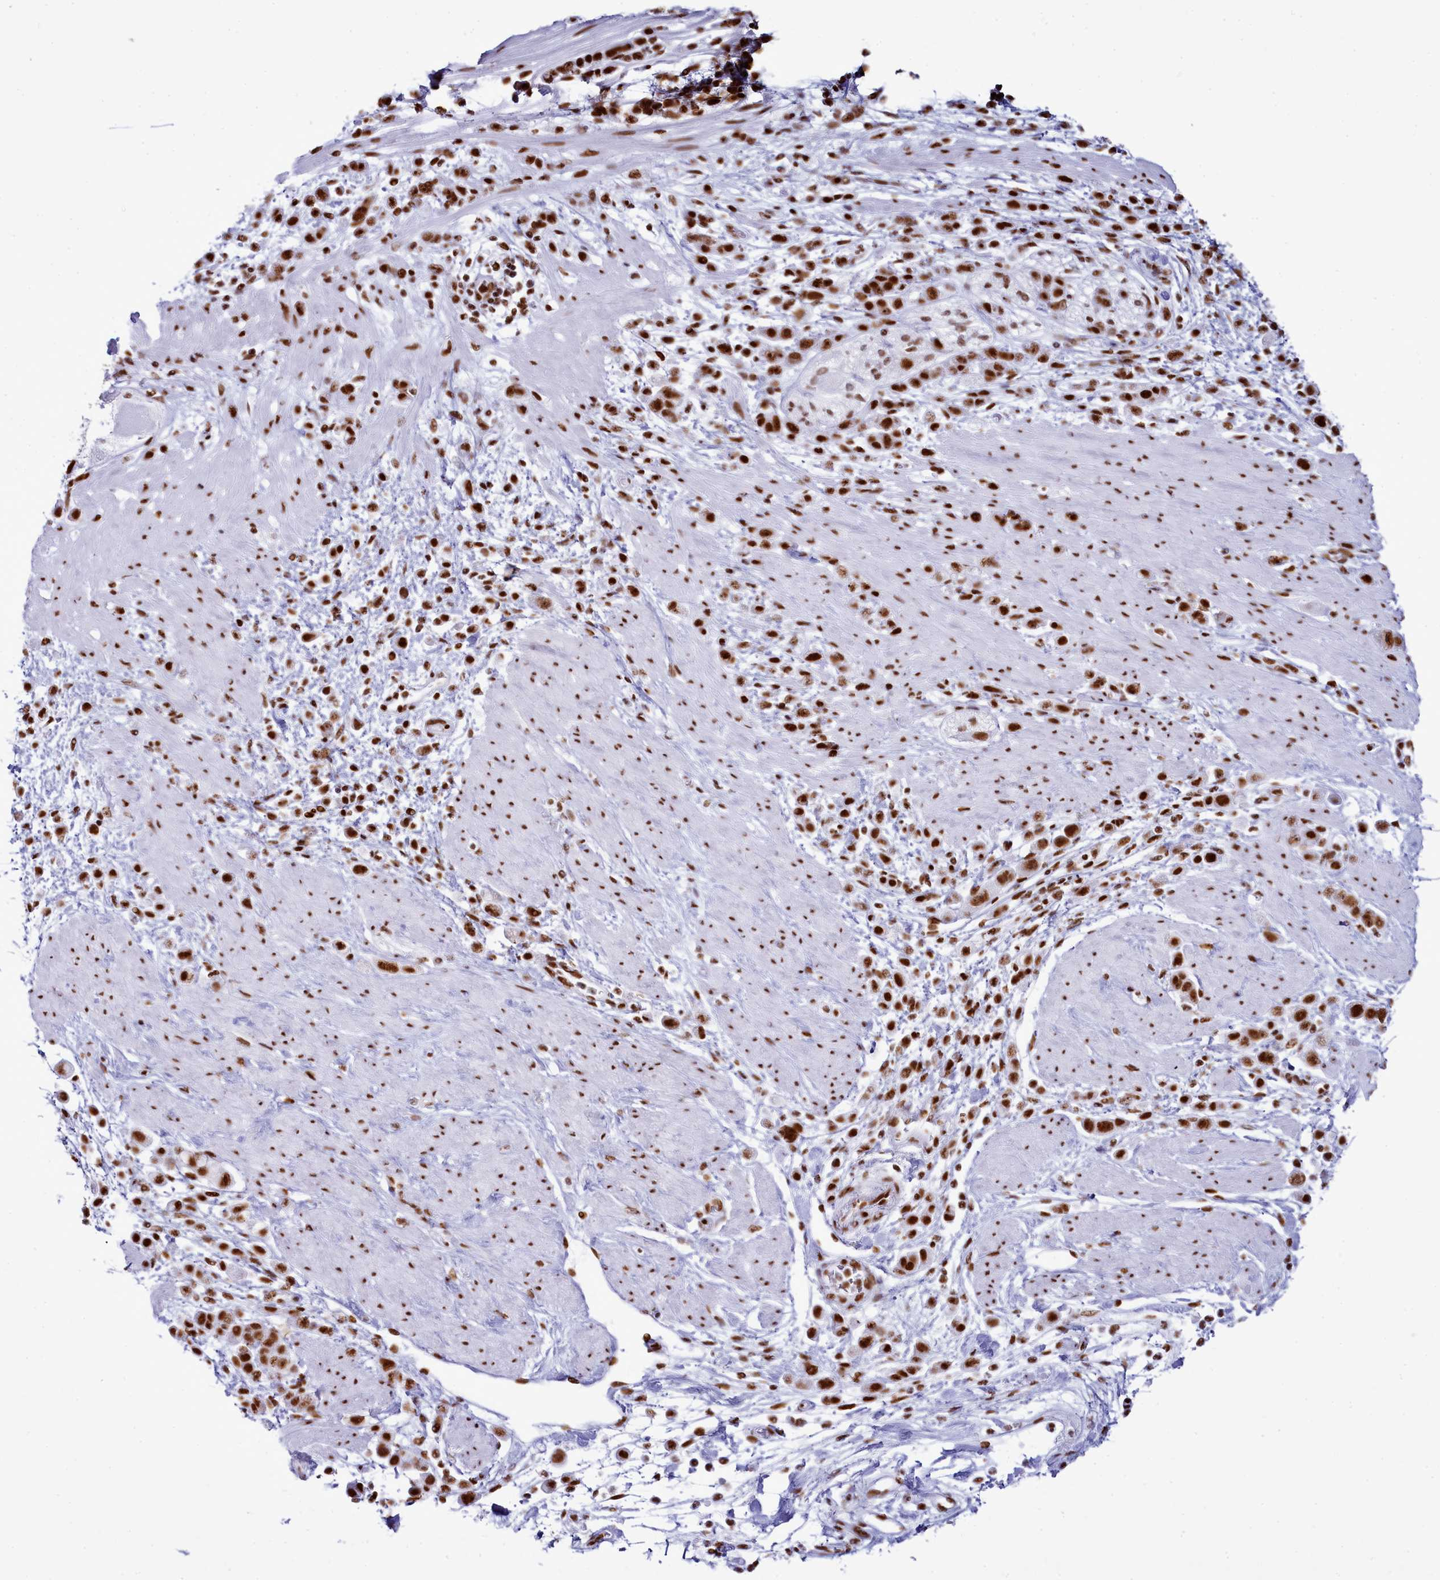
{"staining": {"intensity": "moderate", "quantity": ">75%", "location": "nuclear"}, "tissue": "pancreatic cancer", "cell_type": "Tumor cells", "image_type": "cancer", "snomed": [{"axis": "morphology", "description": "Normal tissue, NOS"}, {"axis": "morphology", "description": "Adenocarcinoma, NOS"}, {"axis": "topography", "description": "Pancreas"}], "caption": "Protein staining by immunohistochemistry reveals moderate nuclear staining in approximately >75% of tumor cells in adenocarcinoma (pancreatic). The staining was performed using DAB to visualize the protein expression in brown, while the nuclei were stained in blue with hematoxylin (Magnification: 20x).", "gene": "RALY", "patient": {"sex": "female", "age": 64}}